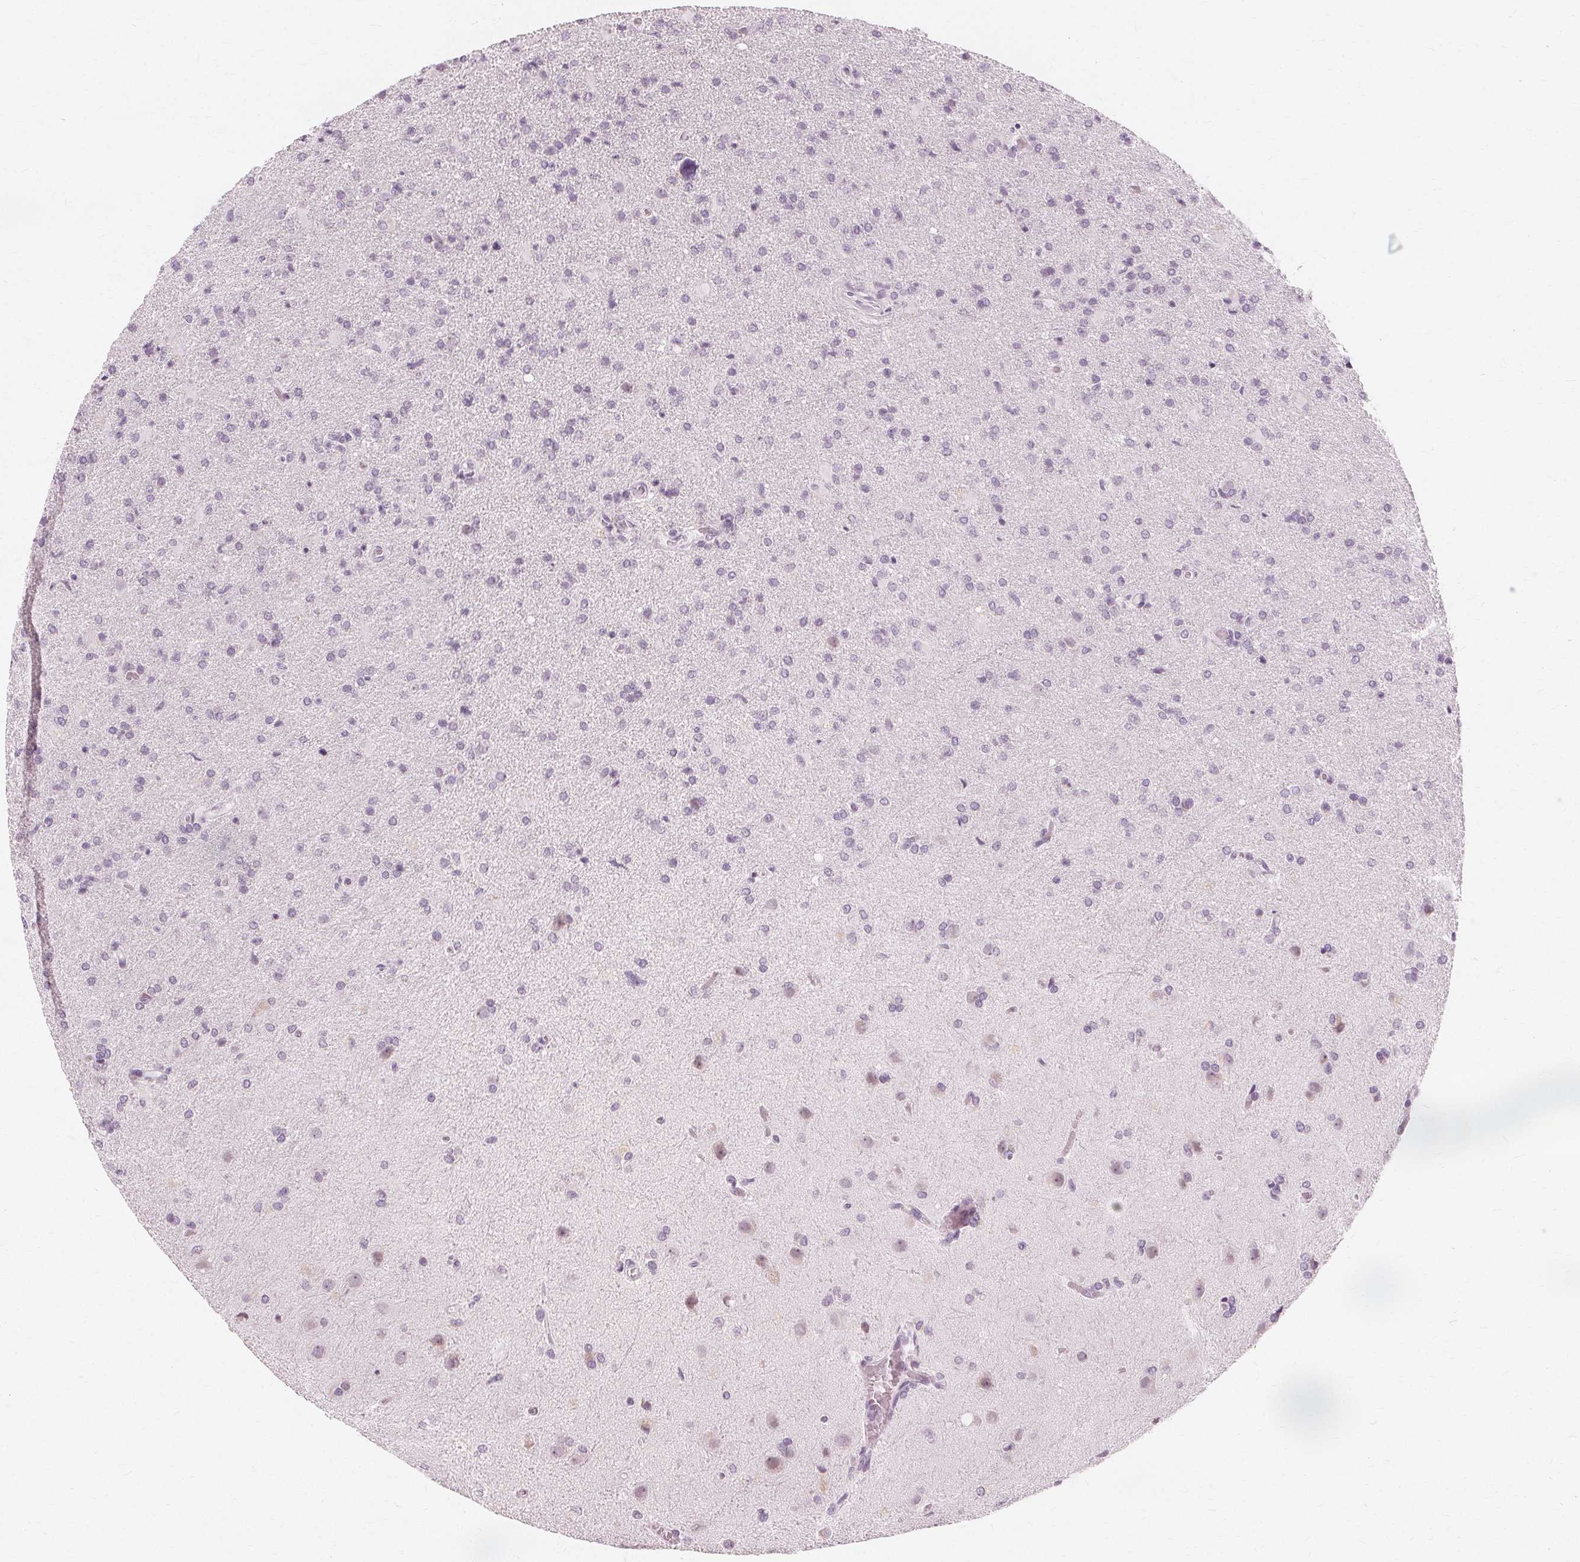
{"staining": {"intensity": "negative", "quantity": "none", "location": "none"}, "tissue": "glioma", "cell_type": "Tumor cells", "image_type": "cancer", "snomed": [{"axis": "morphology", "description": "Glioma, malignant, High grade"}, {"axis": "topography", "description": "Brain"}], "caption": "Image shows no protein expression in tumor cells of malignant high-grade glioma tissue. The staining is performed using DAB (3,3'-diaminobenzidine) brown chromogen with nuclei counter-stained in using hematoxylin.", "gene": "NXPE1", "patient": {"sex": "male", "age": 68}}